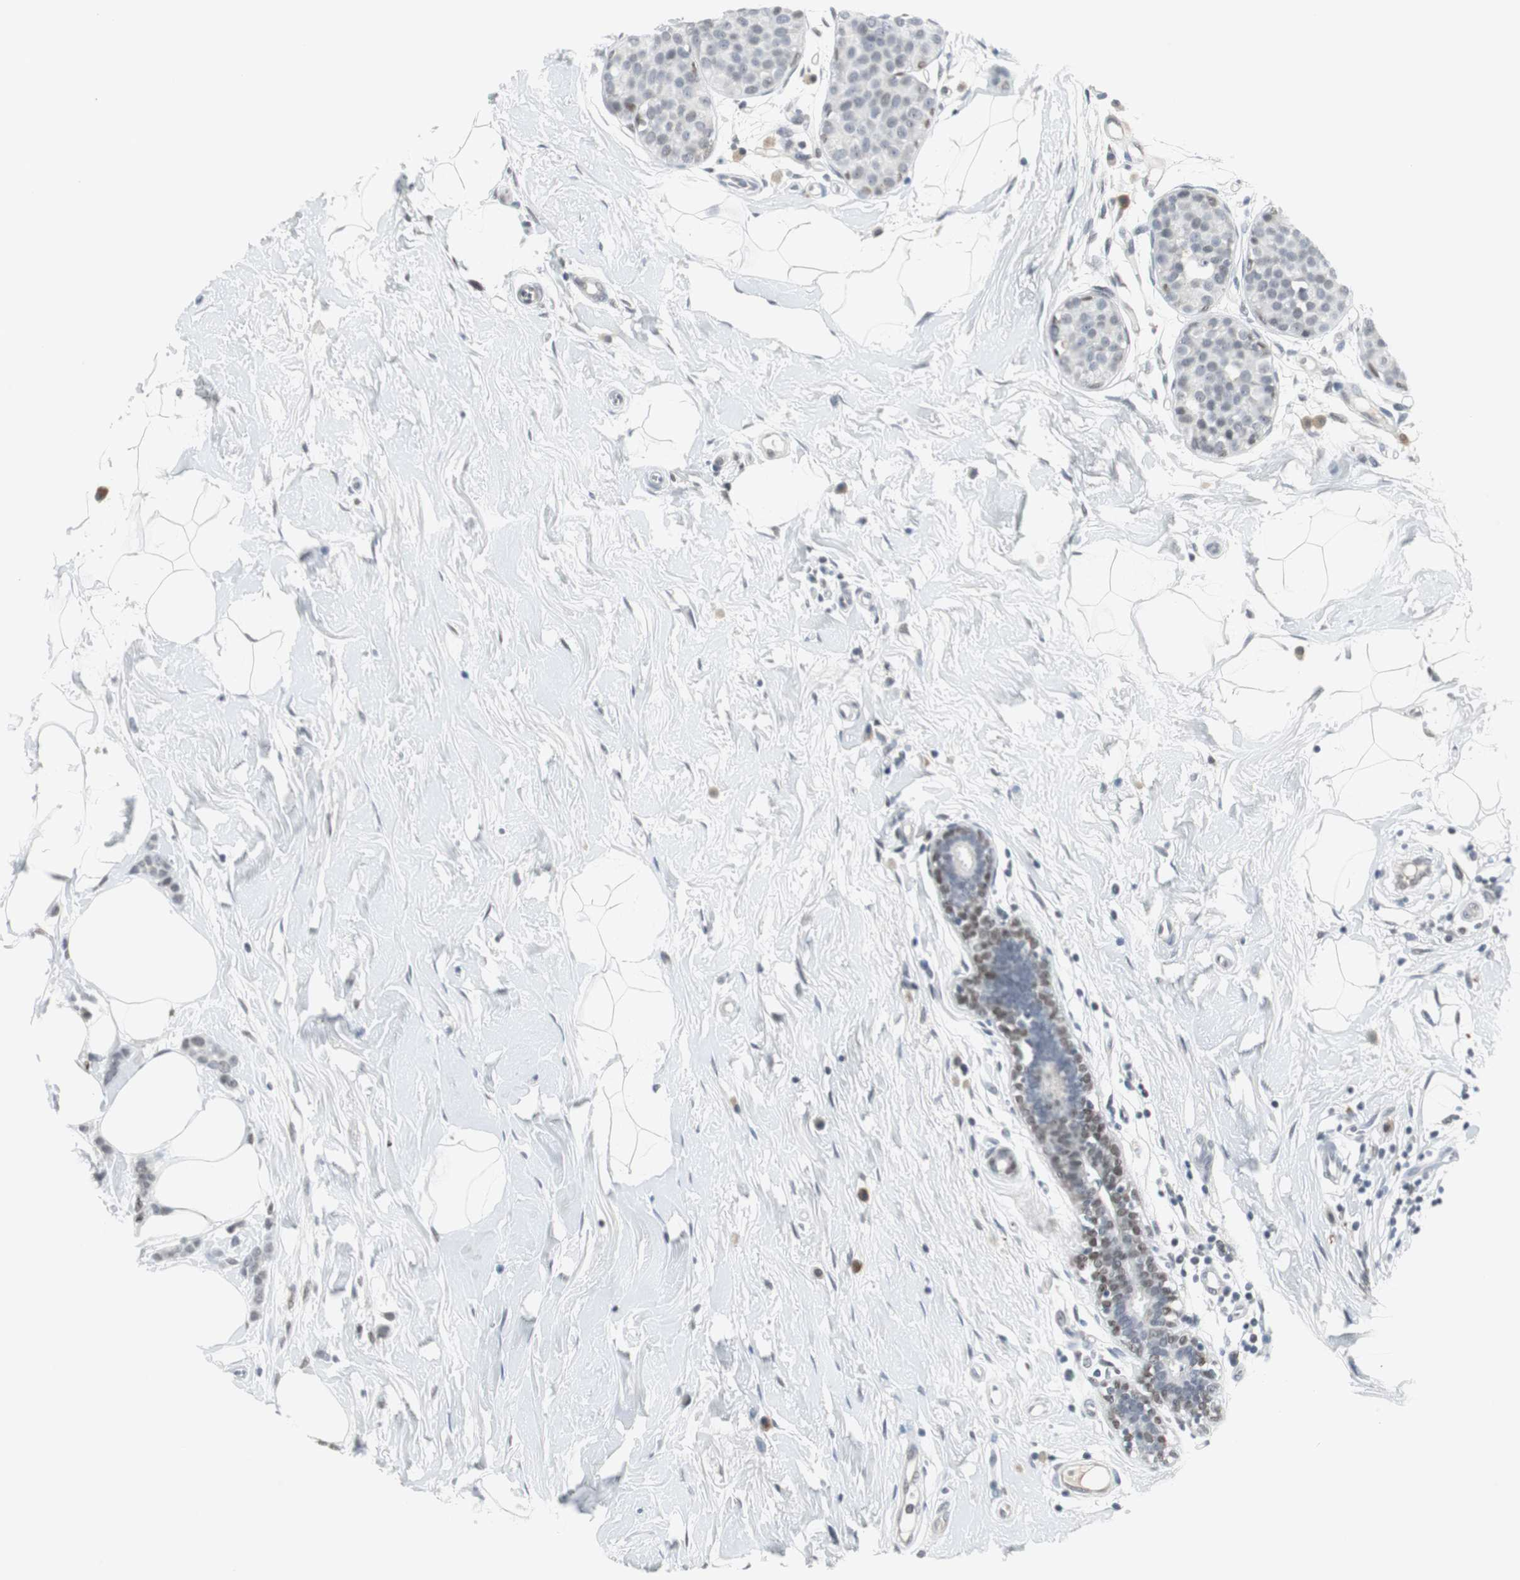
{"staining": {"intensity": "negative", "quantity": "none", "location": "none"}, "tissue": "breast cancer", "cell_type": "Tumor cells", "image_type": "cancer", "snomed": [{"axis": "morphology", "description": "Lobular carcinoma, in situ"}, {"axis": "morphology", "description": "Lobular carcinoma"}, {"axis": "topography", "description": "Breast"}], "caption": "Immunohistochemistry image of human breast cancer stained for a protein (brown), which demonstrates no positivity in tumor cells. The staining is performed using DAB (3,3'-diaminobenzidine) brown chromogen with nuclei counter-stained in using hematoxylin.", "gene": "ELK1", "patient": {"sex": "female", "age": 41}}